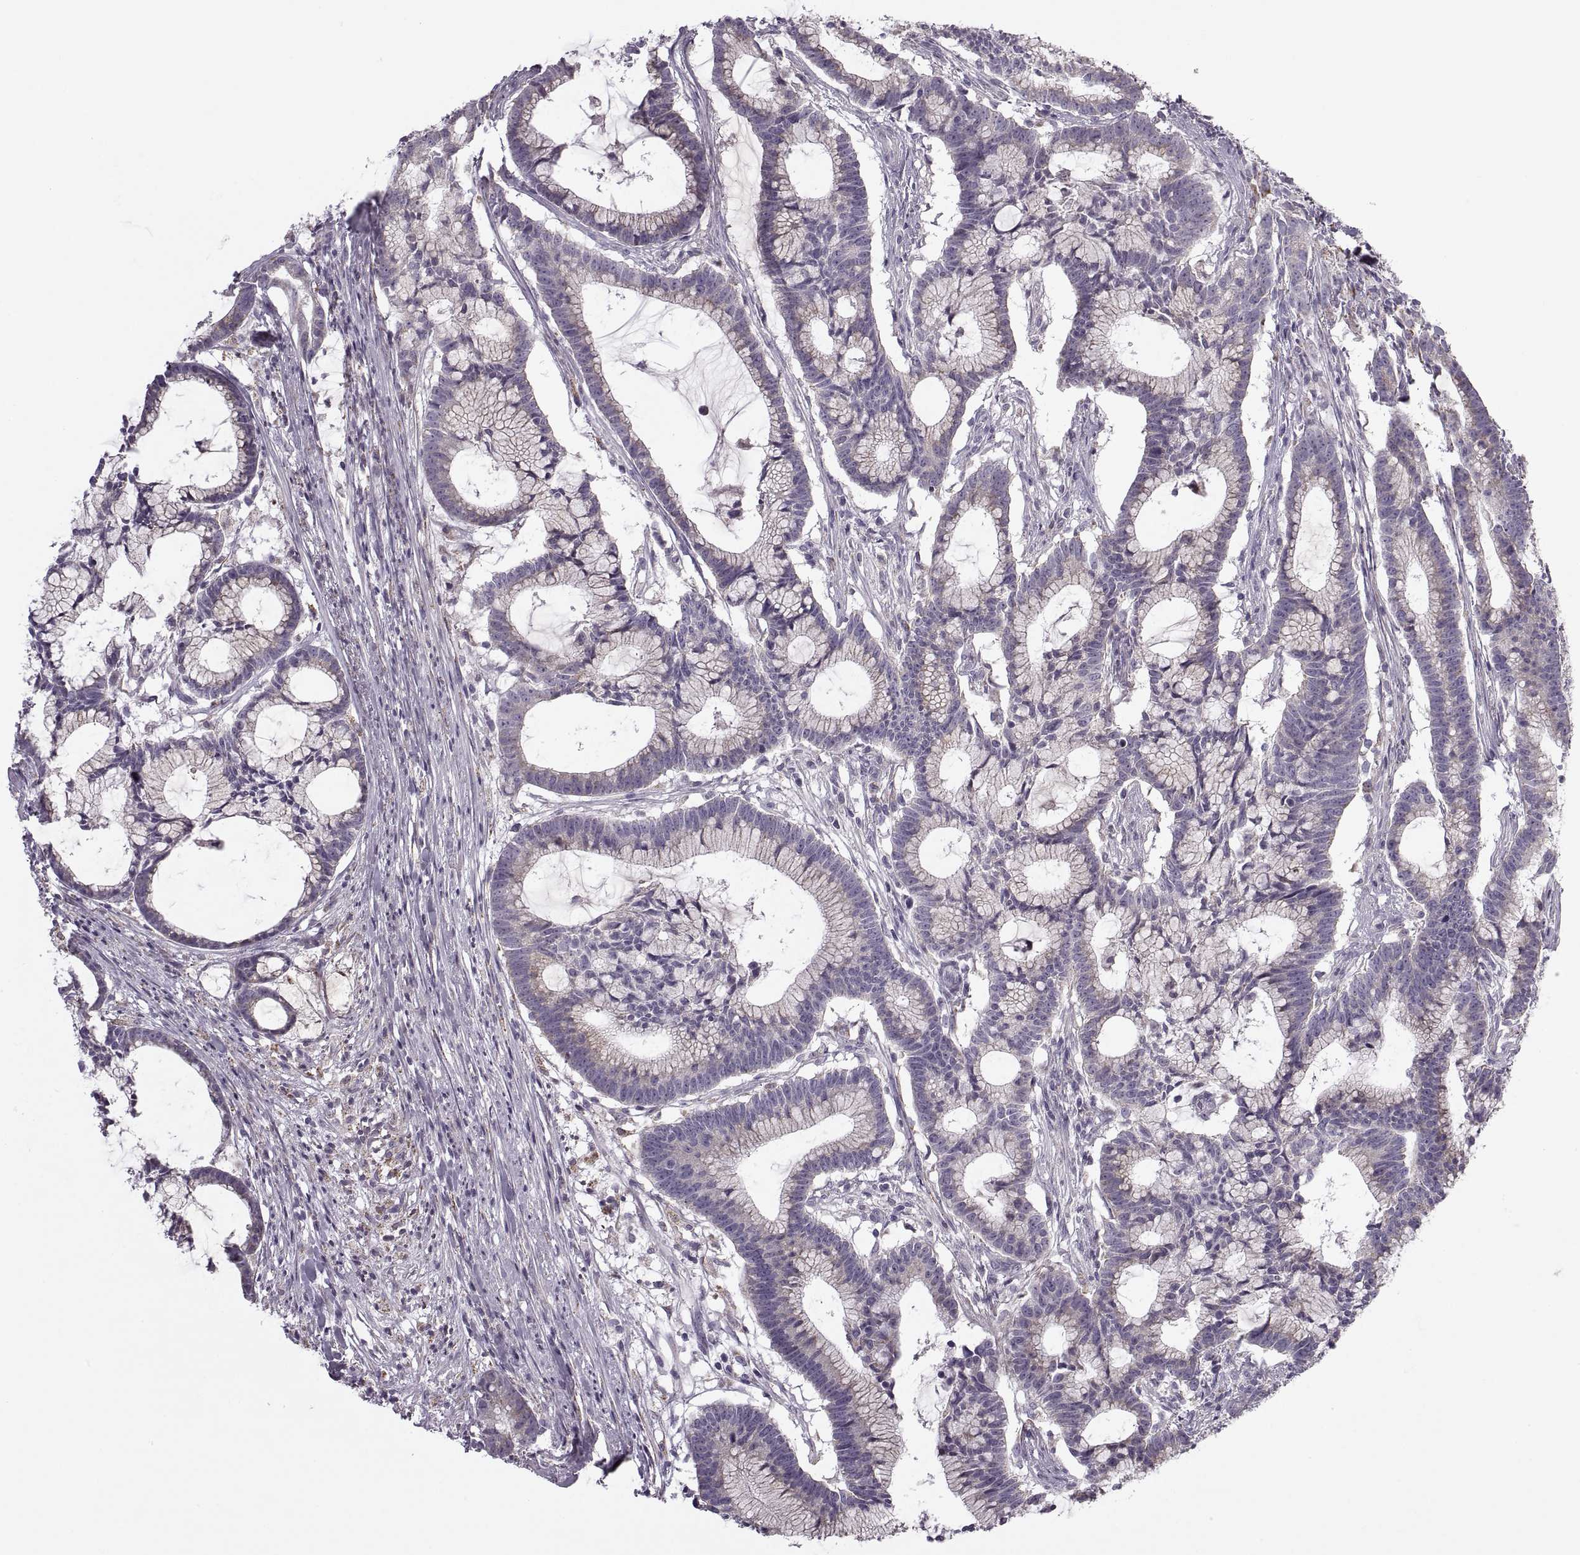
{"staining": {"intensity": "negative", "quantity": "none", "location": "none"}, "tissue": "colorectal cancer", "cell_type": "Tumor cells", "image_type": "cancer", "snomed": [{"axis": "morphology", "description": "Adenocarcinoma, NOS"}, {"axis": "topography", "description": "Colon"}], "caption": "A photomicrograph of human colorectal cancer (adenocarcinoma) is negative for staining in tumor cells. (DAB (3,3'-diaminobenzidine) IHC with hematoxylin counter stain).", "gene": "PIERCE1", "patient": {"sex": "female", "age": 78}}